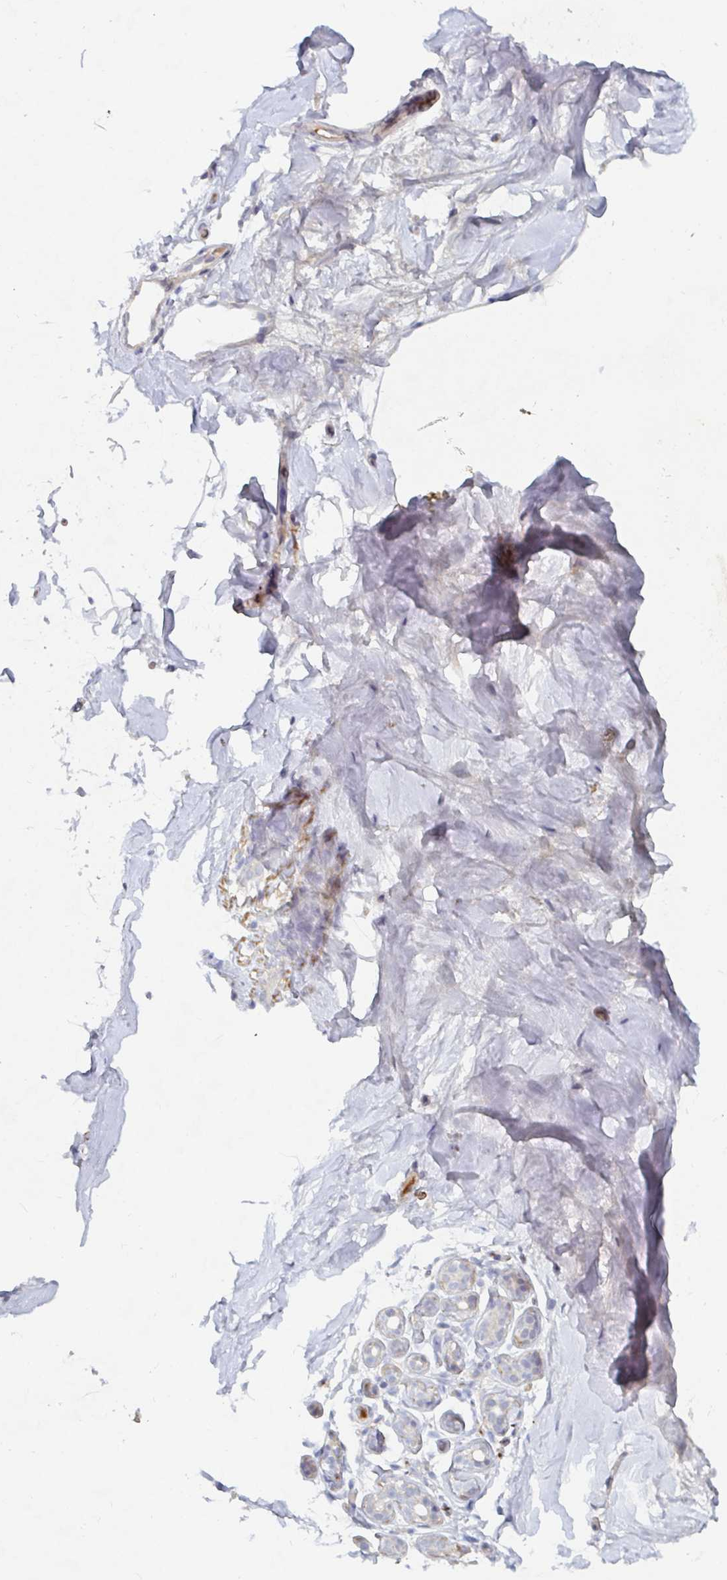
{"staining": {"intensity": "negative", "quantity": "none", "location": "none"}, "tissue": "breast", "cell_type": "Adipocytes", "image_type": "normal", "snomed": [{"axis": "morphology", "description": "Normal tissue, NOS"}, {"axis": "topography", "description": "Breast"}], "caption": "A high-resolution micrograph shows IHC staining of benign breast, which exhibits no significant staining in adipocytes. The staining was performed using DAB to visualize the protein expression in brown, while the nuclei were stained in blue with hematoxylin (Magnification: 20x).", "gene": "NME9", "patient": {"sex": "female", "age": 32}}